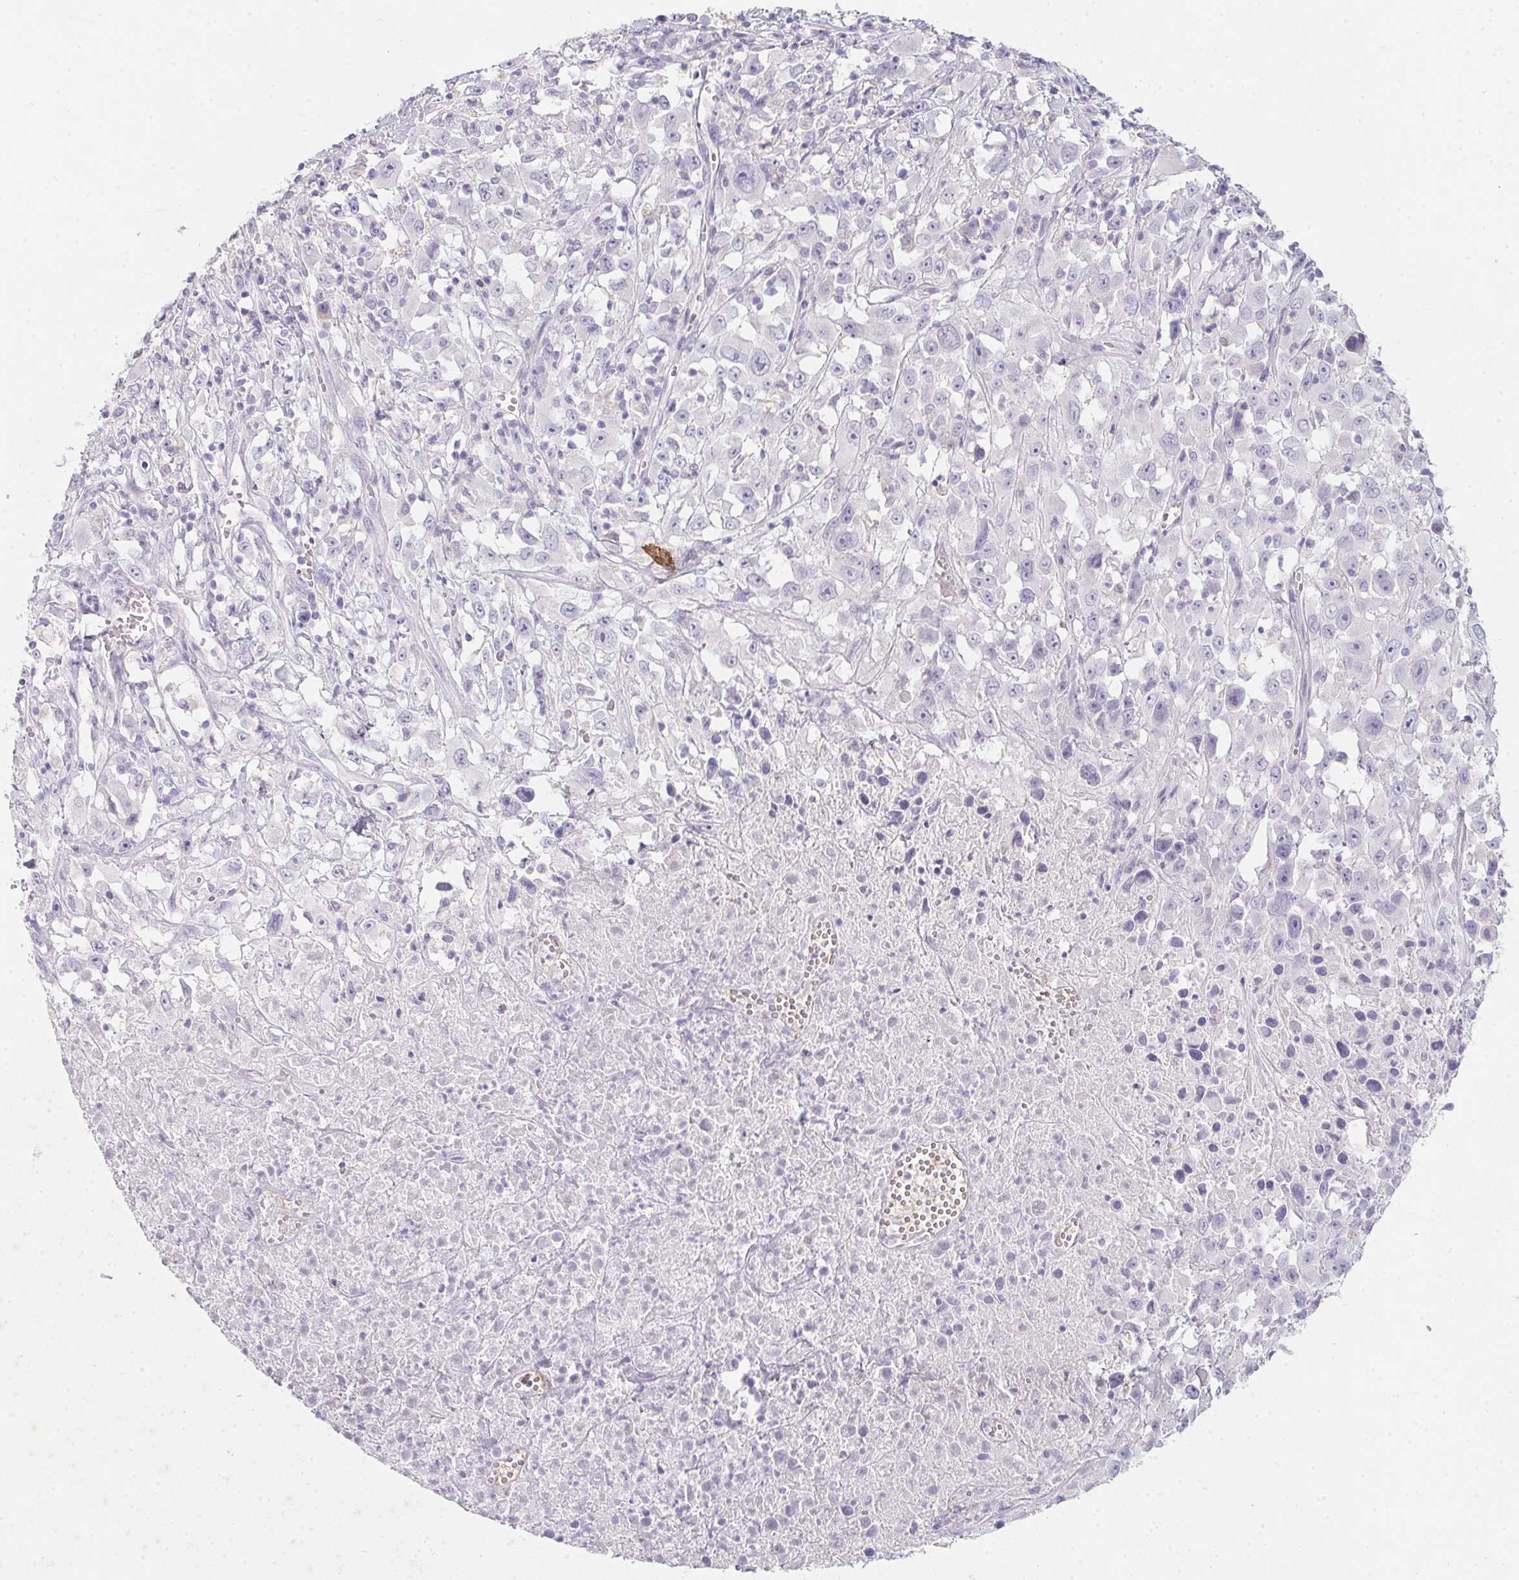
{"staining": {"intensity": "negative", "quantity": "none", "location": "none"}, "tissue": "melanoma", "cell_type": "Tumor cells", "image_type": "cancer", "snomed": [{"axis": "morphology", "description": "Malignant melanoma, Metastatic site"}, {"axis": "topography", "description": "Soft tissue"}], "caption": "A histopathology image of human malignant melanoma (metastatic site) is negative for staining in tumor cells. (DAB immunohistochemistry (IHC) with hematoxylin counter stain).", "gene": "DCD", "patient": {"sex": "male", "age": 50}}